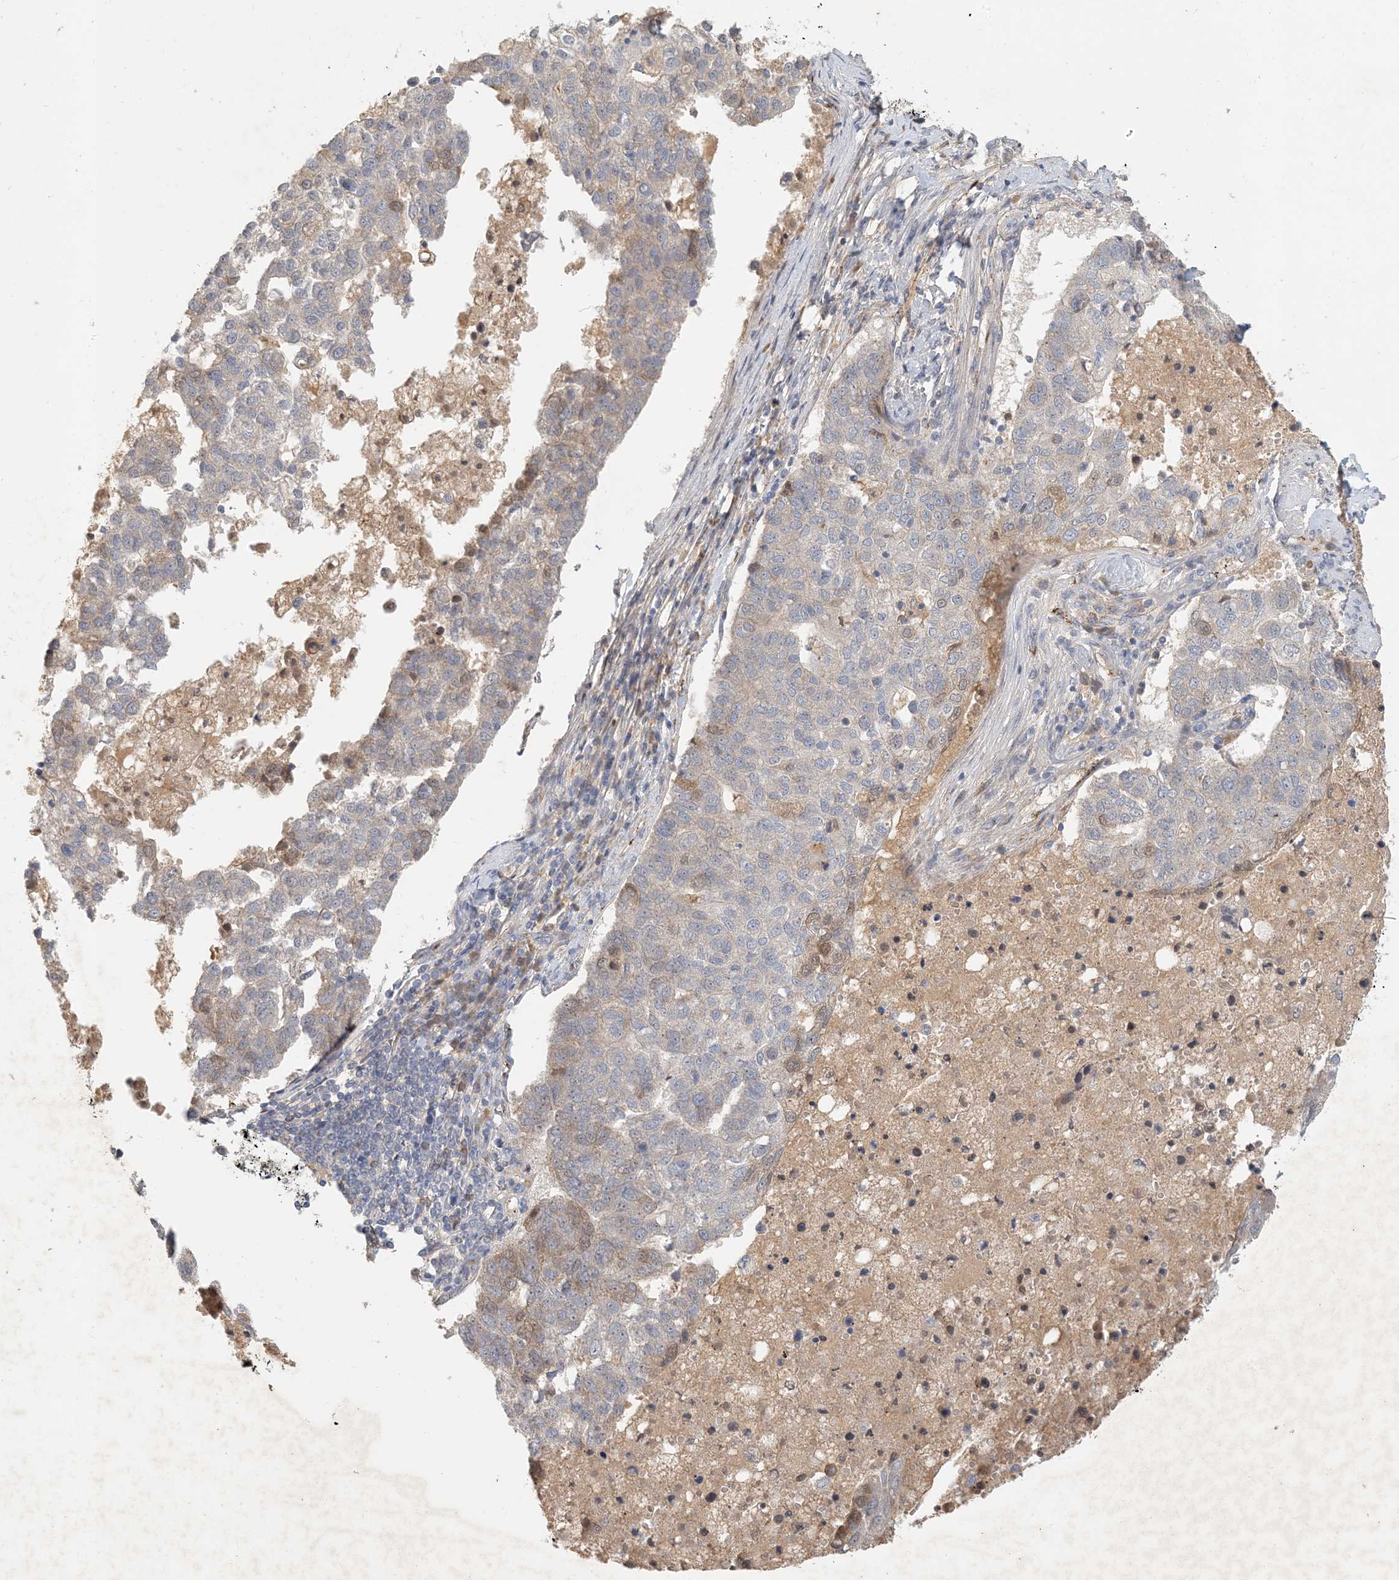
{"staining": {"intensity": "weak", "quantity": "<25%", "location": "cytoplasmic/membranous"}, "tissue": "pancreatic cancer", "cell_type": "Tumor cells", "image_type": "cancer", "snomed": [{"axis": "morphology", "description": "Adenocarcinoma, NOS"}, {"axis": "topography", "description": "Pancreas"}], "caption": "Tumor cells show no significant staining in pancreatic cancer. (Brightfield microscopy of DAB (3,3'-diaminobenzidine) immunohistochemistry at high magnification).", "gene": "ZBTB3", "patient": {"sex": "female", "age": 61}}